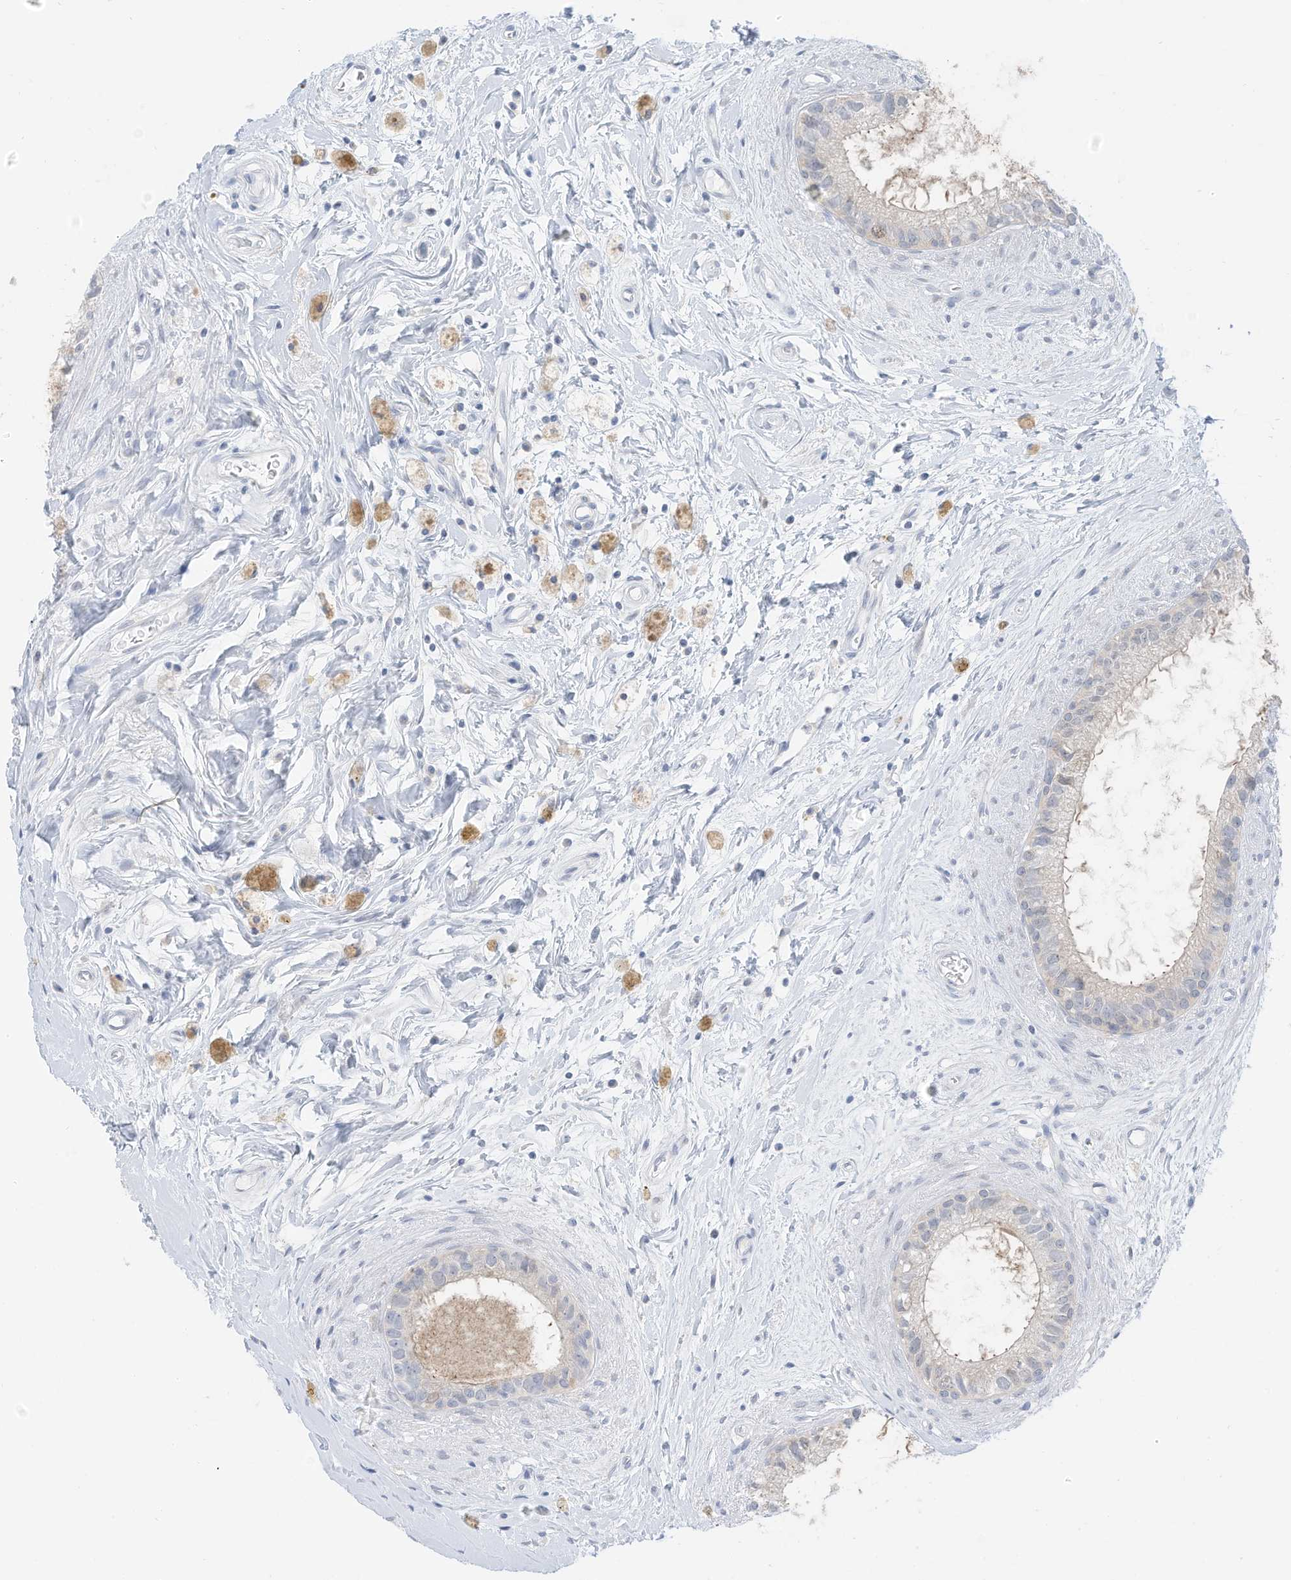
{"staining": {"intensity": "weak", "quantity": "<25%", "location": "cytoplasmic/membranous"}, "tissue": "epididymis", "cell_type": "Glandular cells", "image_type": "normal", "snomed": [{"axis": "morphology", "description": "Normal tissue, NOS"}, {"axis": "topography", "description": "Epididymis"}], "caption": "IHC micrograph of unremarkable epididymis: epididymis stained with DAB shows no significant protein positivity in glandular cells.", "gene": "OGT", "patient": {"sex": "male", "age": 80}}